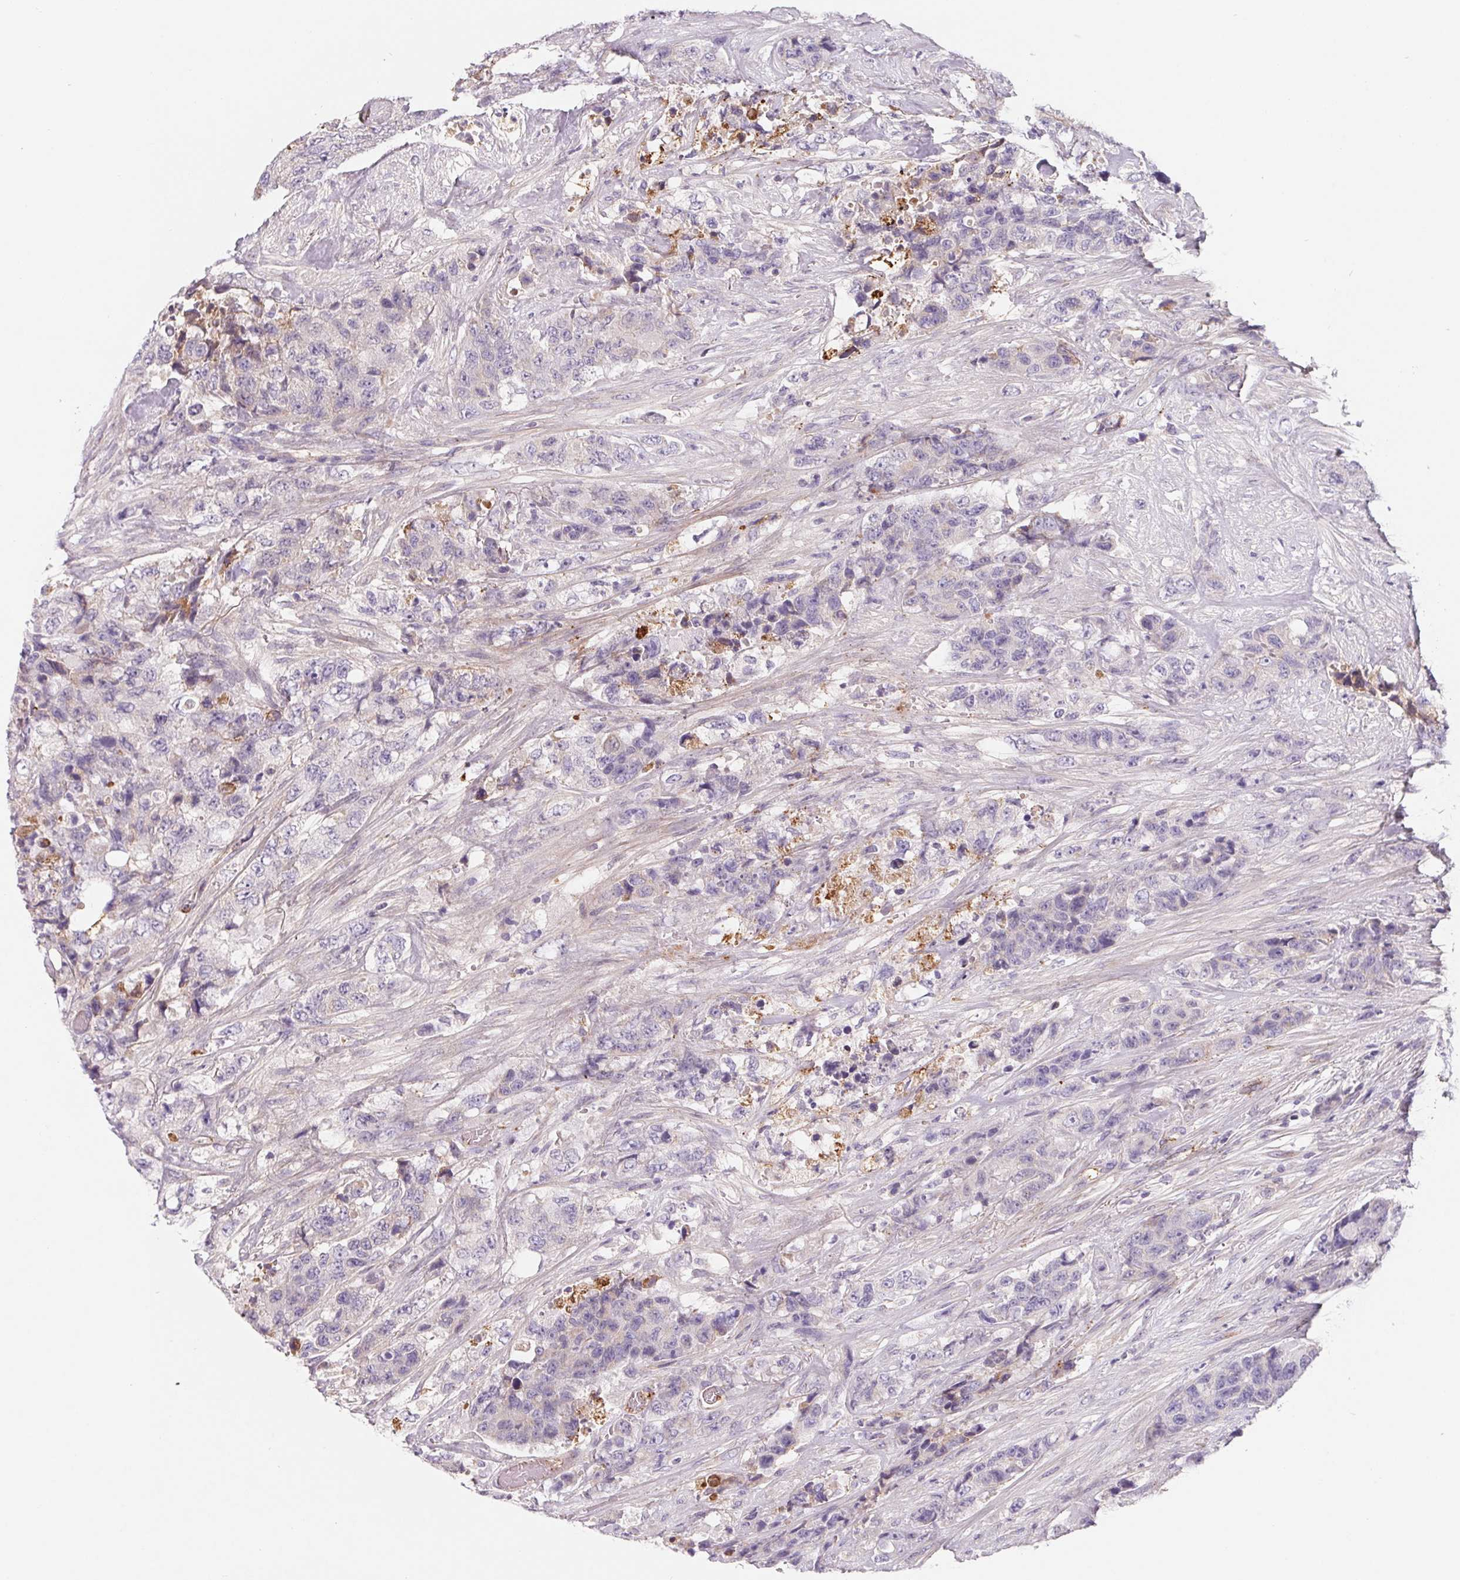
{"staining": {"intensity": "negative", "quantity": "none", "location": "none"}, "tissue": "urothelial cancer", "cell_type": "Tumor cells", "image_type": "cancer", "snomed": [{"axis": "morphology", "description": "Urothelial carcinoma, High grade"}, {"axis": "topography", "description": "Urinary bladder"}], "caption": "Immunohistochemistry (IHC) image of urothelial cancer stained for a protein (brown), which demonstrates no positivity in tumor cells.", "gene": "LPA", "patient": {"sex": "female", "age": 78}}